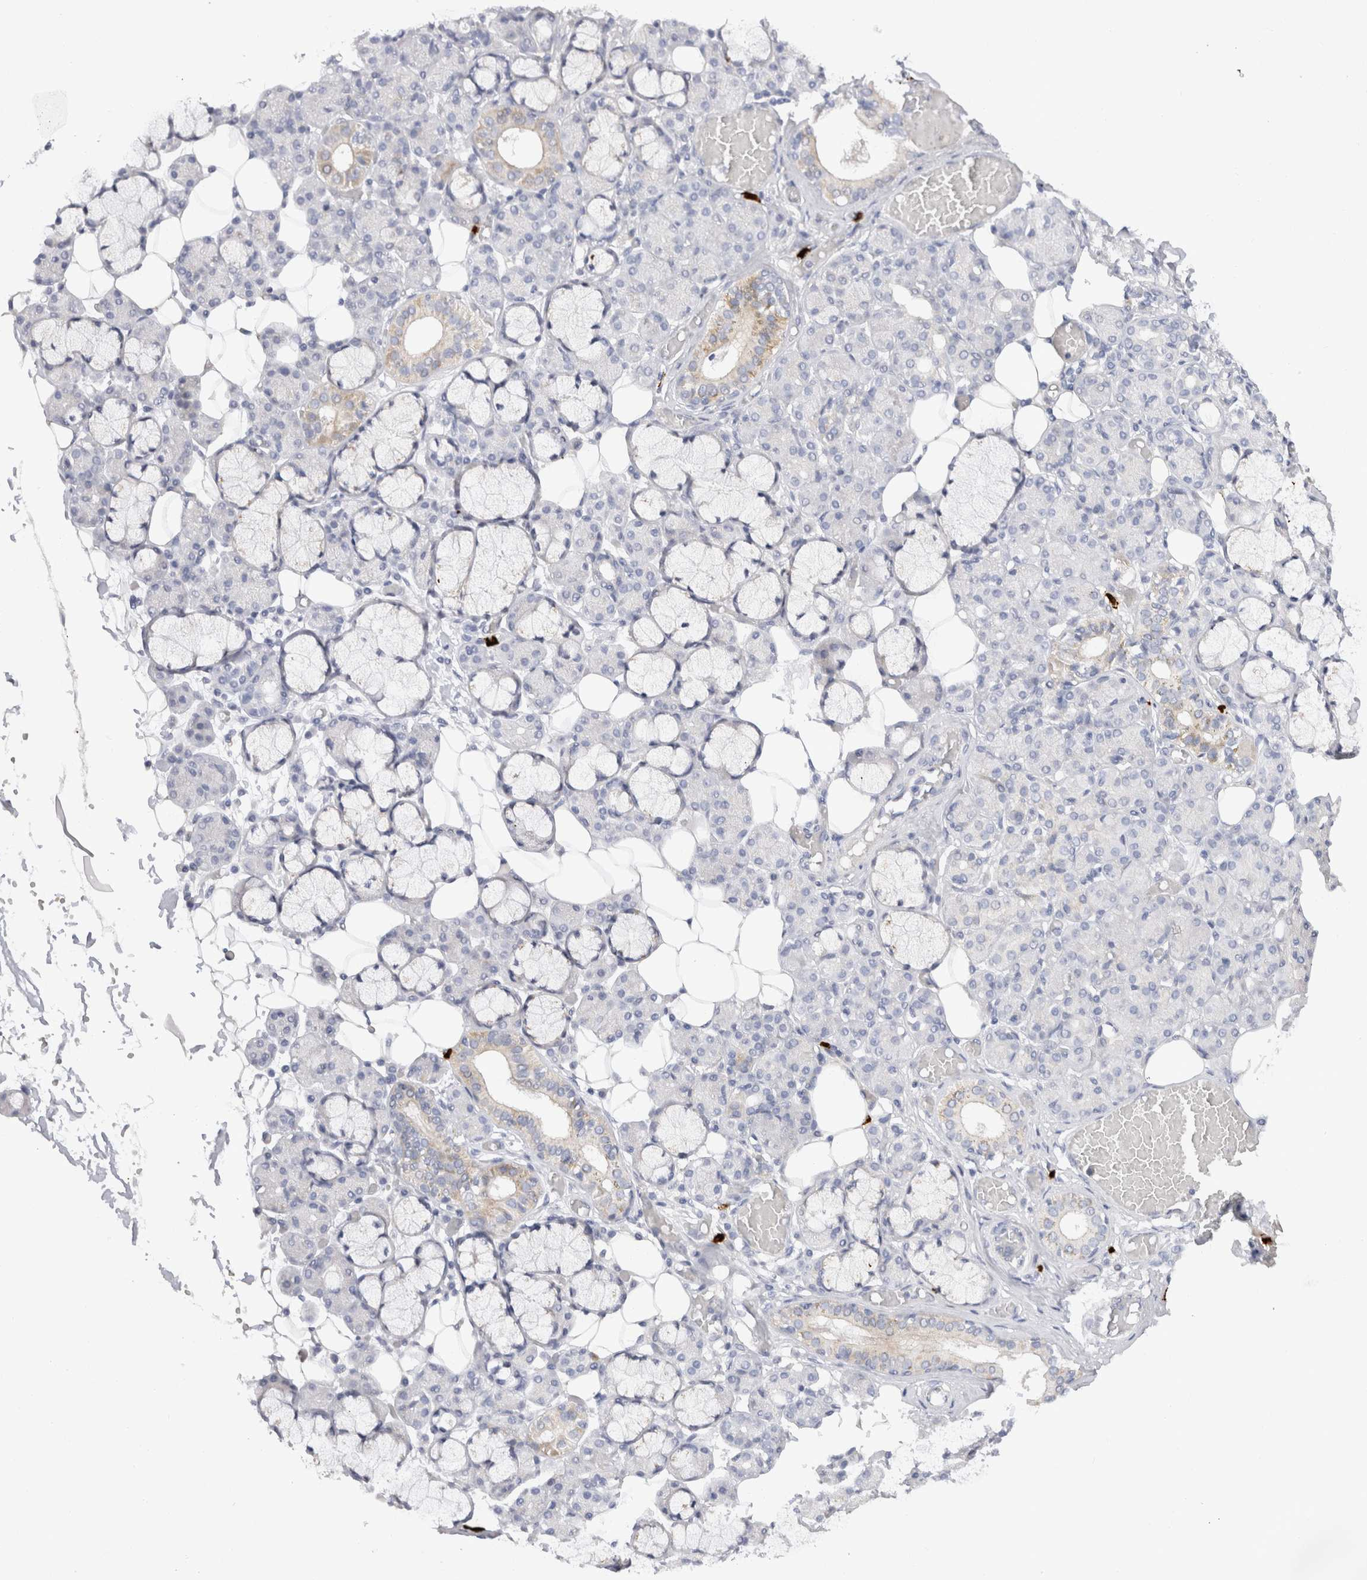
{"staining": {"intensity": "weak", "quantity": "<25%", "location": "cytoplasmic/membranous"}, "tissue": "salivary gland", "cell_type": "Glandular cells", "image_type": "normal", "snomed": [{"axis": "morphology", "description": "Normal tissue, NOS"}, {"axis": "topography", "description": "Salivary gland"}], "caption": "Salivary gland was stained to show a protein in brown. There is no significant expression in glandular cells. (Immunohistochemistry, brightfield microscopy, high magnification).", "gene": "SPINK2", "patient": {"sex": "male", "age": 63}}